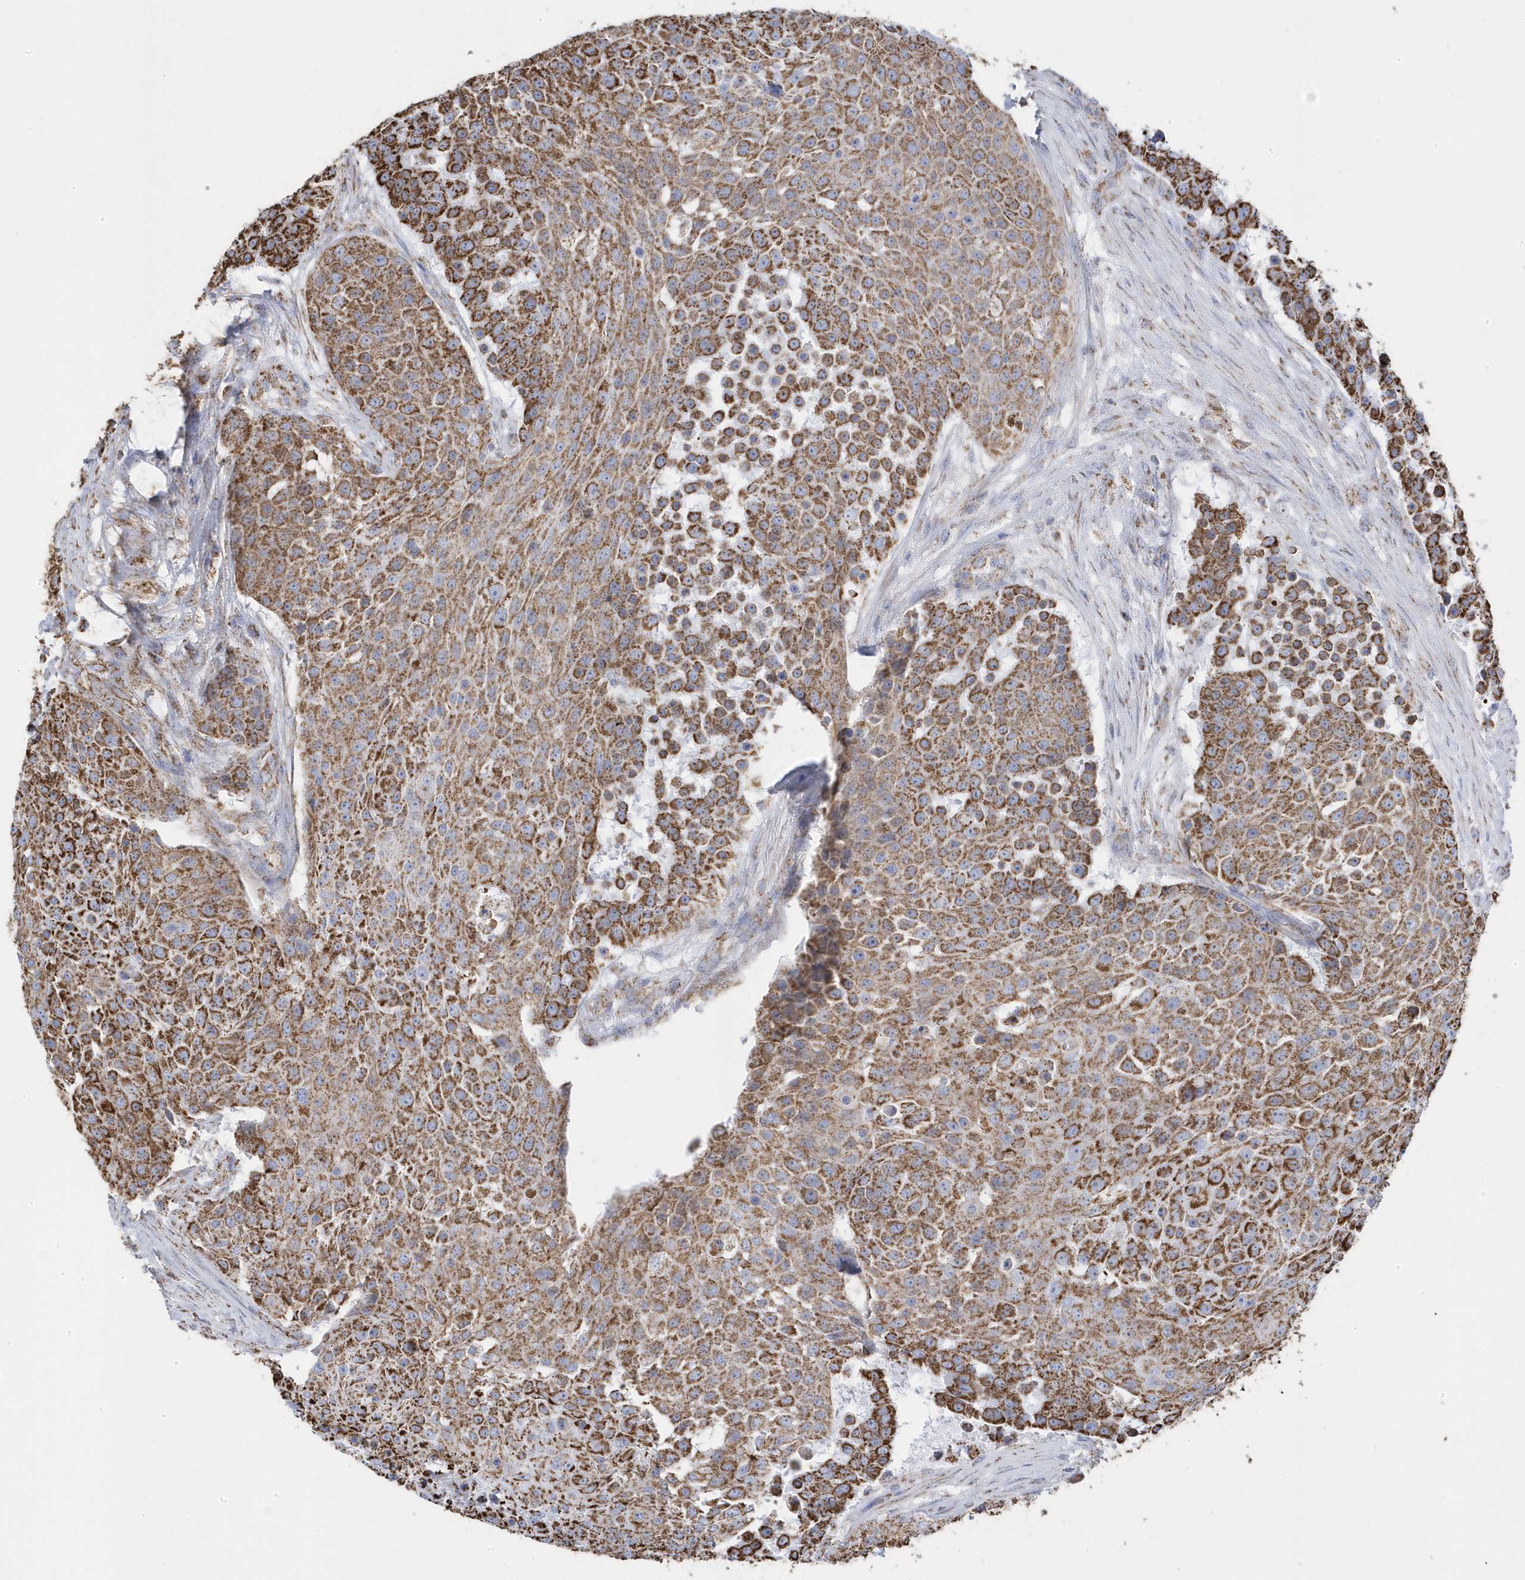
{"staining": {"intensity": "moderate", "quantity": ">75%", "location": "cytoplasmic/membranous"}, "tissue": "urothelial cancer", "cell_type": "Tumor cells", "image_type": "cancer", "snomed": [{"axis": "morphology", "description": "Urothelial carcinoma, High grade"}, {"axis": "topography", "description": "Urinary bladder"}], "caption": "Immunohistochemistry of human urothelial carcinoma (high-grade) exhibits medium levels of moderate cytoplasmic/membranous positivity in approximately >75% of tumor cells. Using DAB (3,3'-diaminobenzidine) (brown) and hematoxylin (blue) stains, captured at high magnification using brightfield microscopy.", "gene": "GTPBP8", "patient": {"sex": "female", "age": 63}}